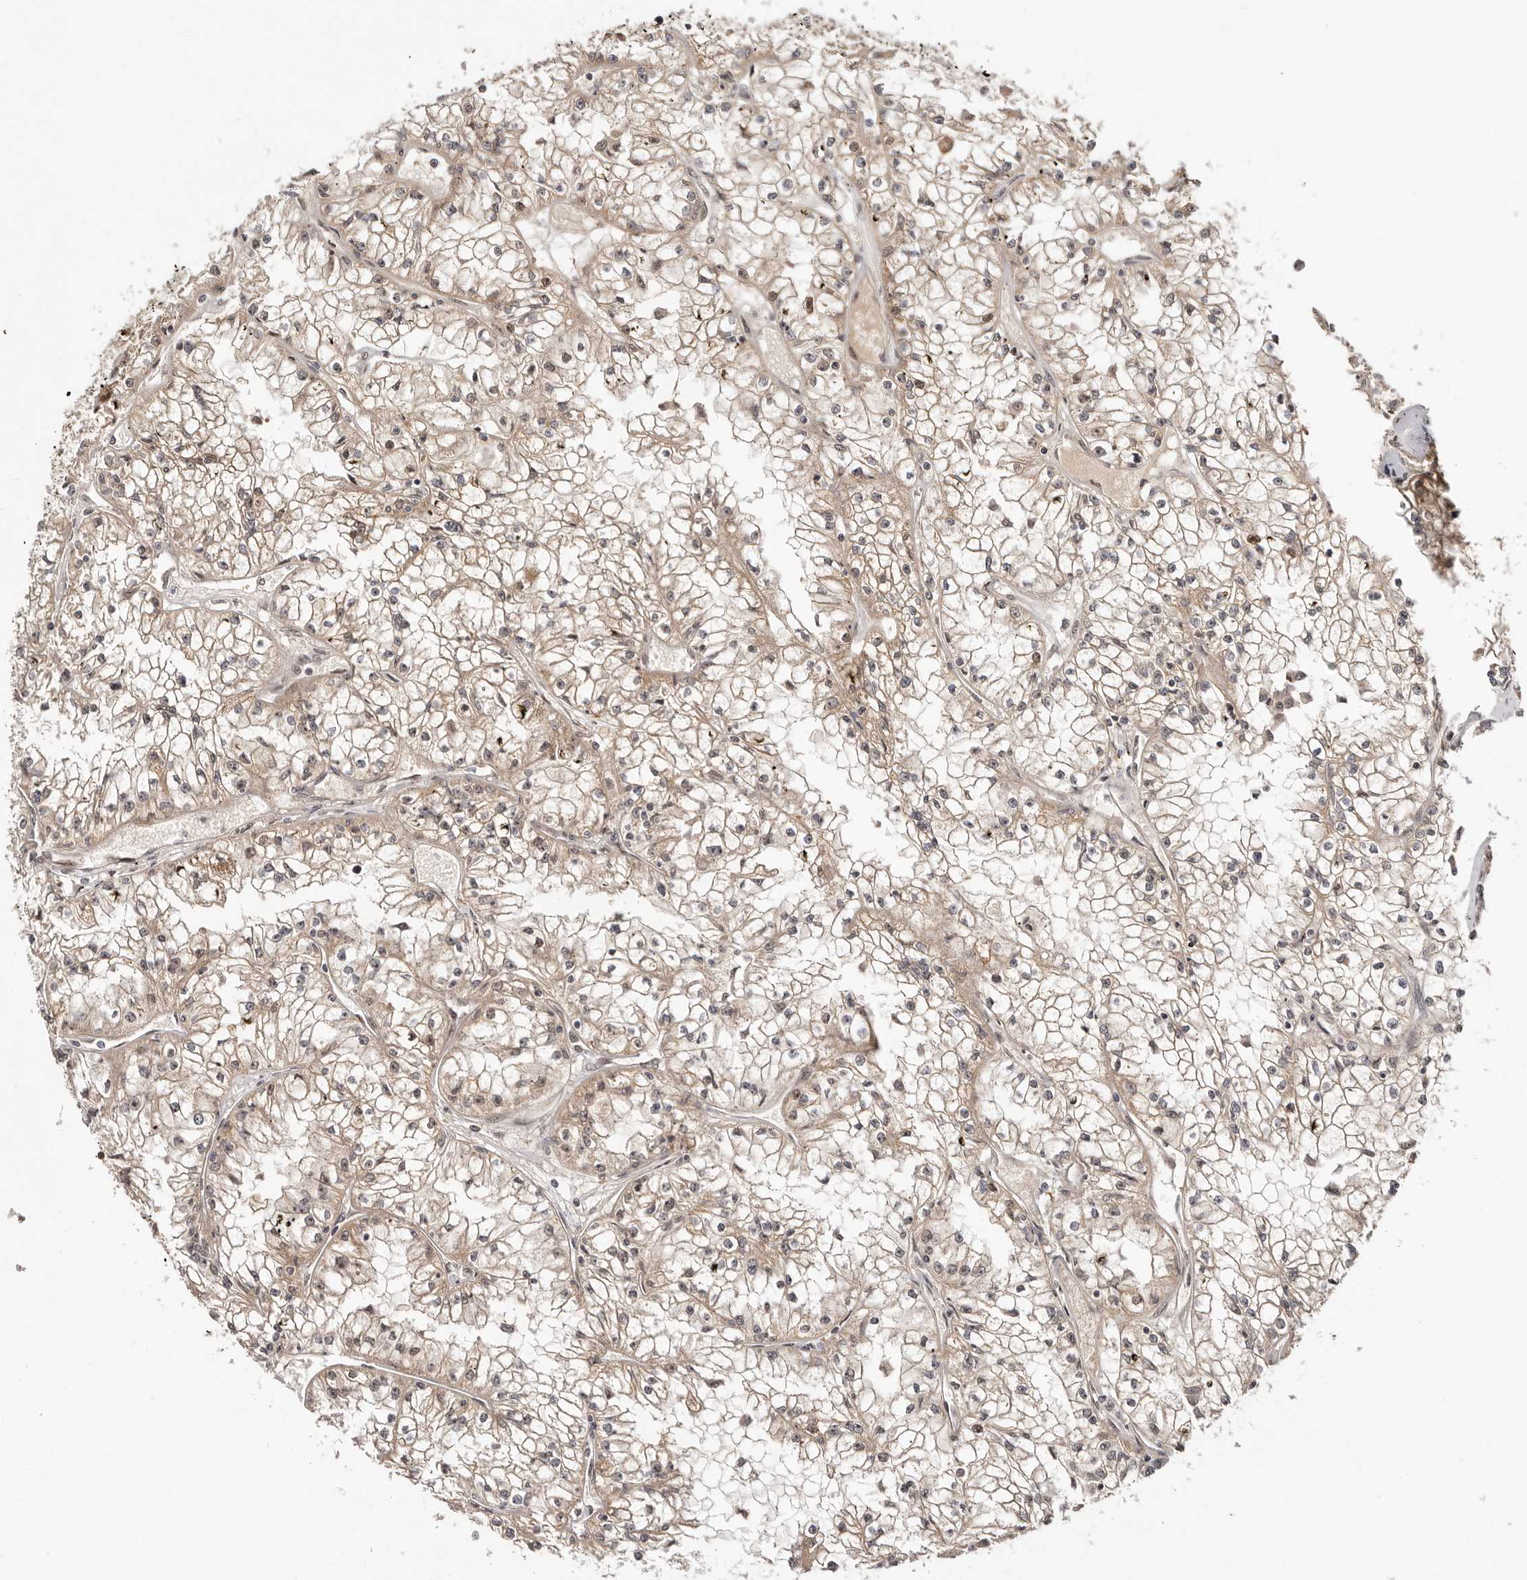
{"staining": {"intensity": "weak", "quantity": ">75%", "location": "cytoplasmic/membranous"}, "tissue": "renal cancer", "cell_type": "Tumor cells", "image_type": "cancer", "snomed": [{"axis": "morphology", "description": "Adenocarcinoma, NOS"}, {"axis": "topography", "description": "Kidney"}], "caption": "DAB (3,3'-diaminobenzidine) immunohistochemical staining of adenocarcinoma (renal) demonstrates weak cytoplasmic/membranous protein positivity in approximately >75% of tumor cells.", "gene": "MED8", "patient": {"sex": "male", "age": 56}}